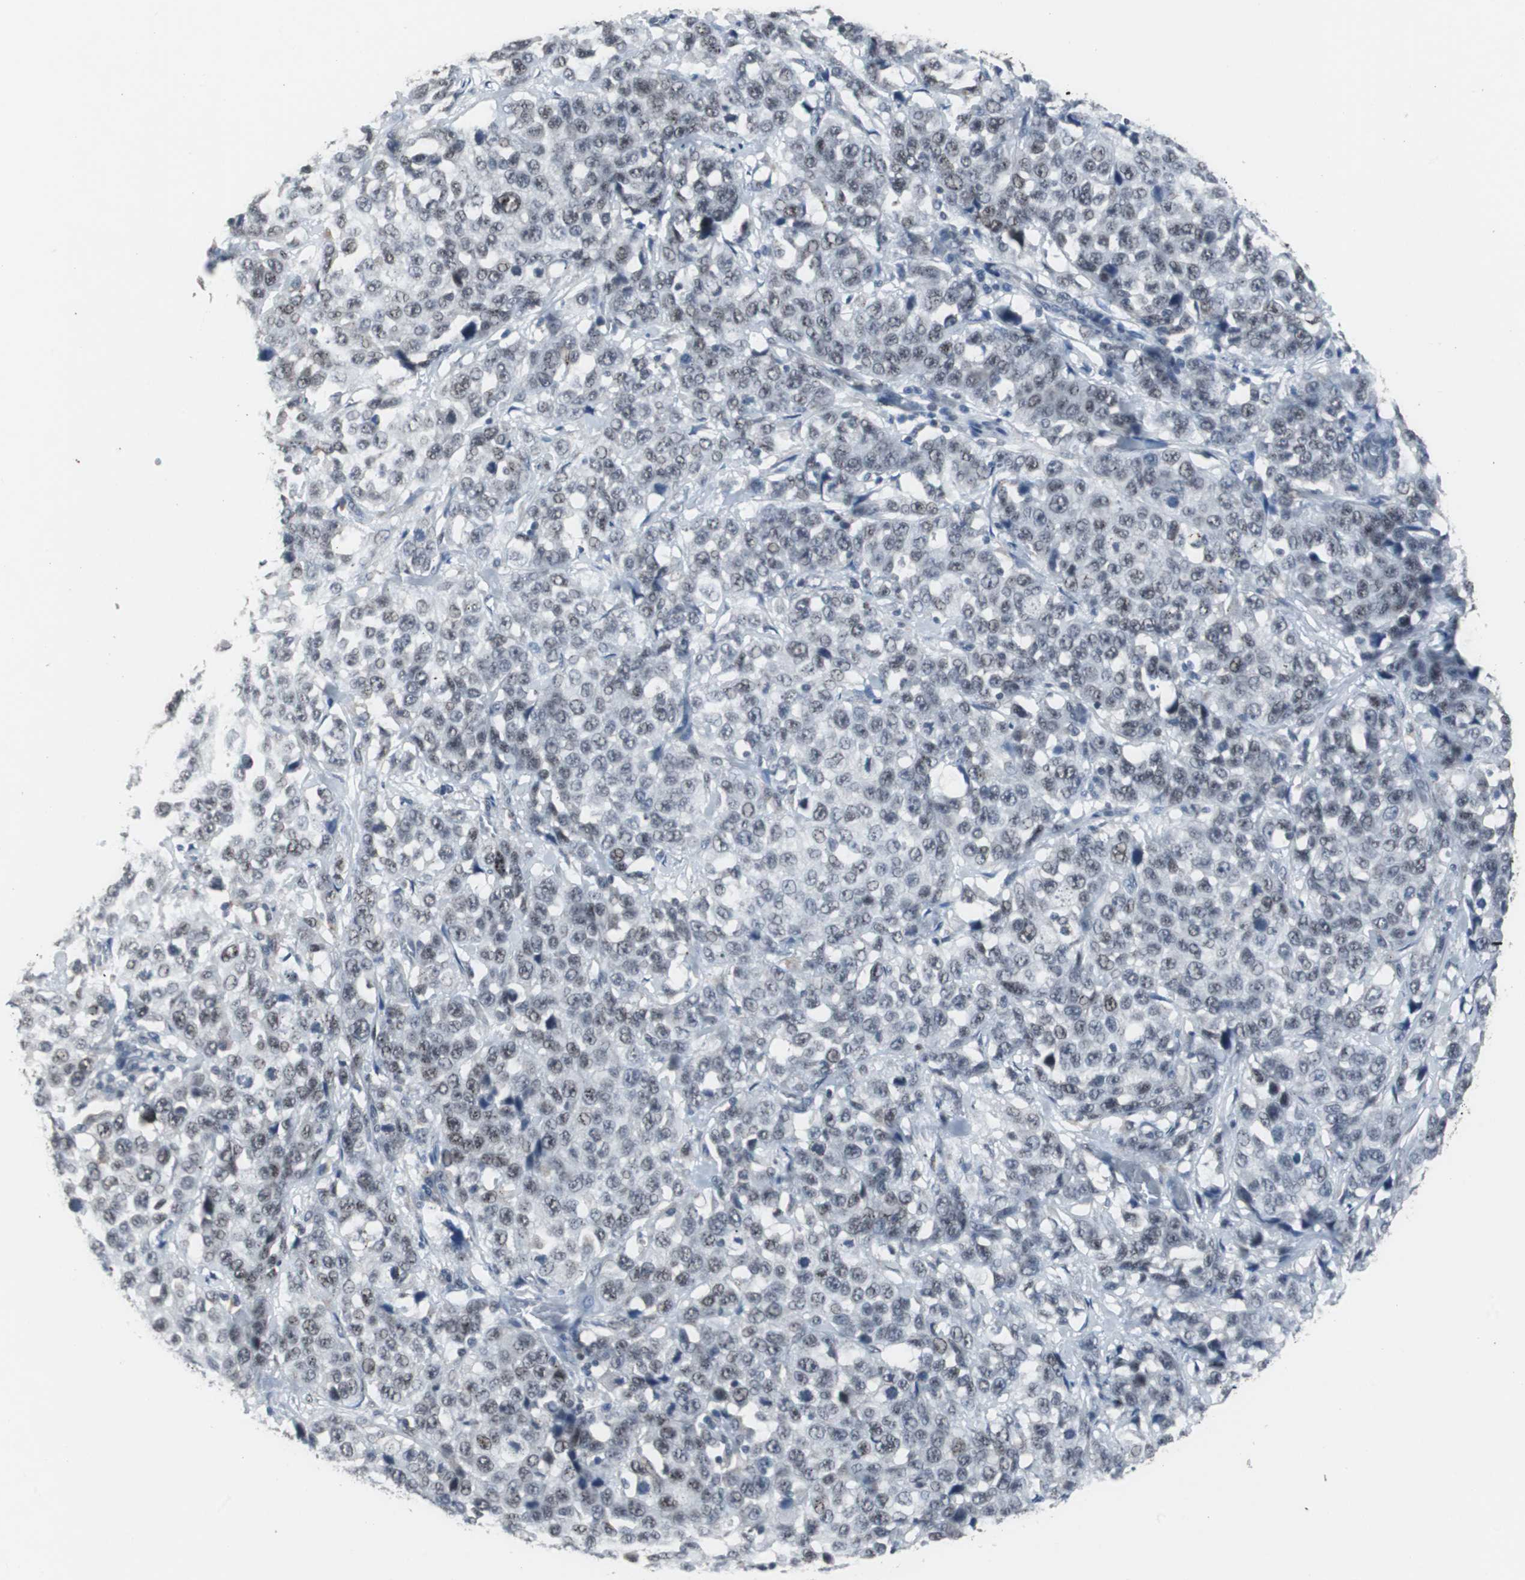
{"staining": {"intensity": "weak", "quantity": ">75%", "location": "nuclear"}, "tissue": "stomach cancer", "cell_type": "Tumor cells", "image_type": "cancer", "snomed": [{"axis": "morphology", "description": "Normal tissue, NOS"}, {"axis": "morphology", "description": "Adenocarcinoma, NOS"}, {"axis": "topography", "description": "Stomach"}], "caption": "Stomach cancer (adenocarcinoma) tissue shows weak nuclear expression in about >75% of tumor cells, visualized by immunohistochemistry. The protein is shown in brown color, while the nuclei are stained blue.", "gene": "FOXP4", "patient": {"sex": "male", "age": 48}}